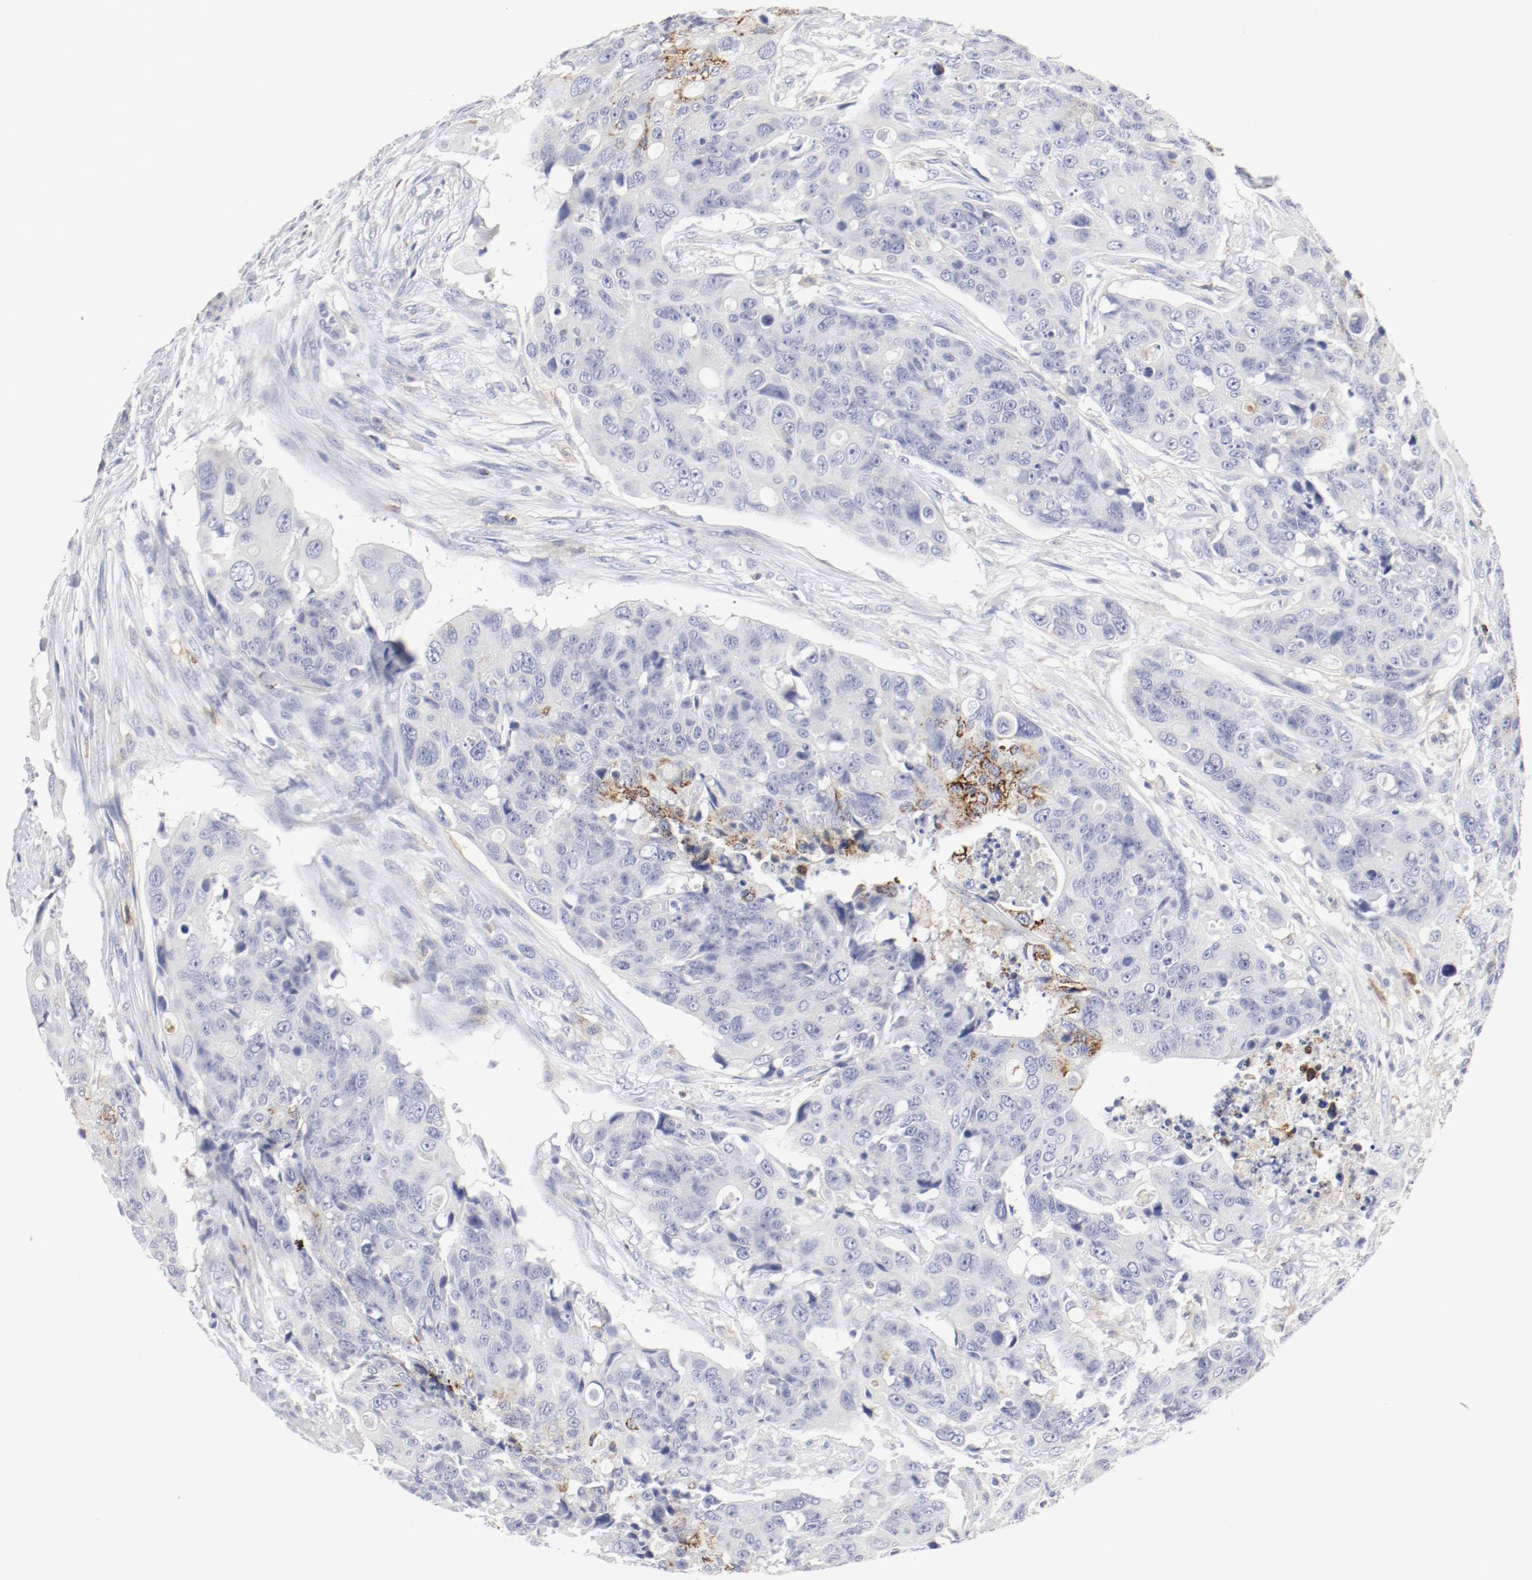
{"staining": {"intensity": "strong", "quantity": "<25%", "location": "cytoplasmic/membranous"}, "tissue": "colorectal cancer", "cell_type": "Tumor cells", "image_type": "cancer", "snomed": [{"axis": "morphology", "description": "Adenocarcinoma, NOS"}, {"axis": "topography", "description": "Colon"}], "caption": "Immunohistochemistry (IHC) image of neoplastic tissue: human colorectal cancer stained using IHC demonstrates medium levels of strong protein expression localized specifically in the cytoplasmic/membranous of tumor cells, appearing as a cytoplasmic/membranous brown color.", "gene": "ITGAX", "patient": {"sex": "female", "age": 57}}